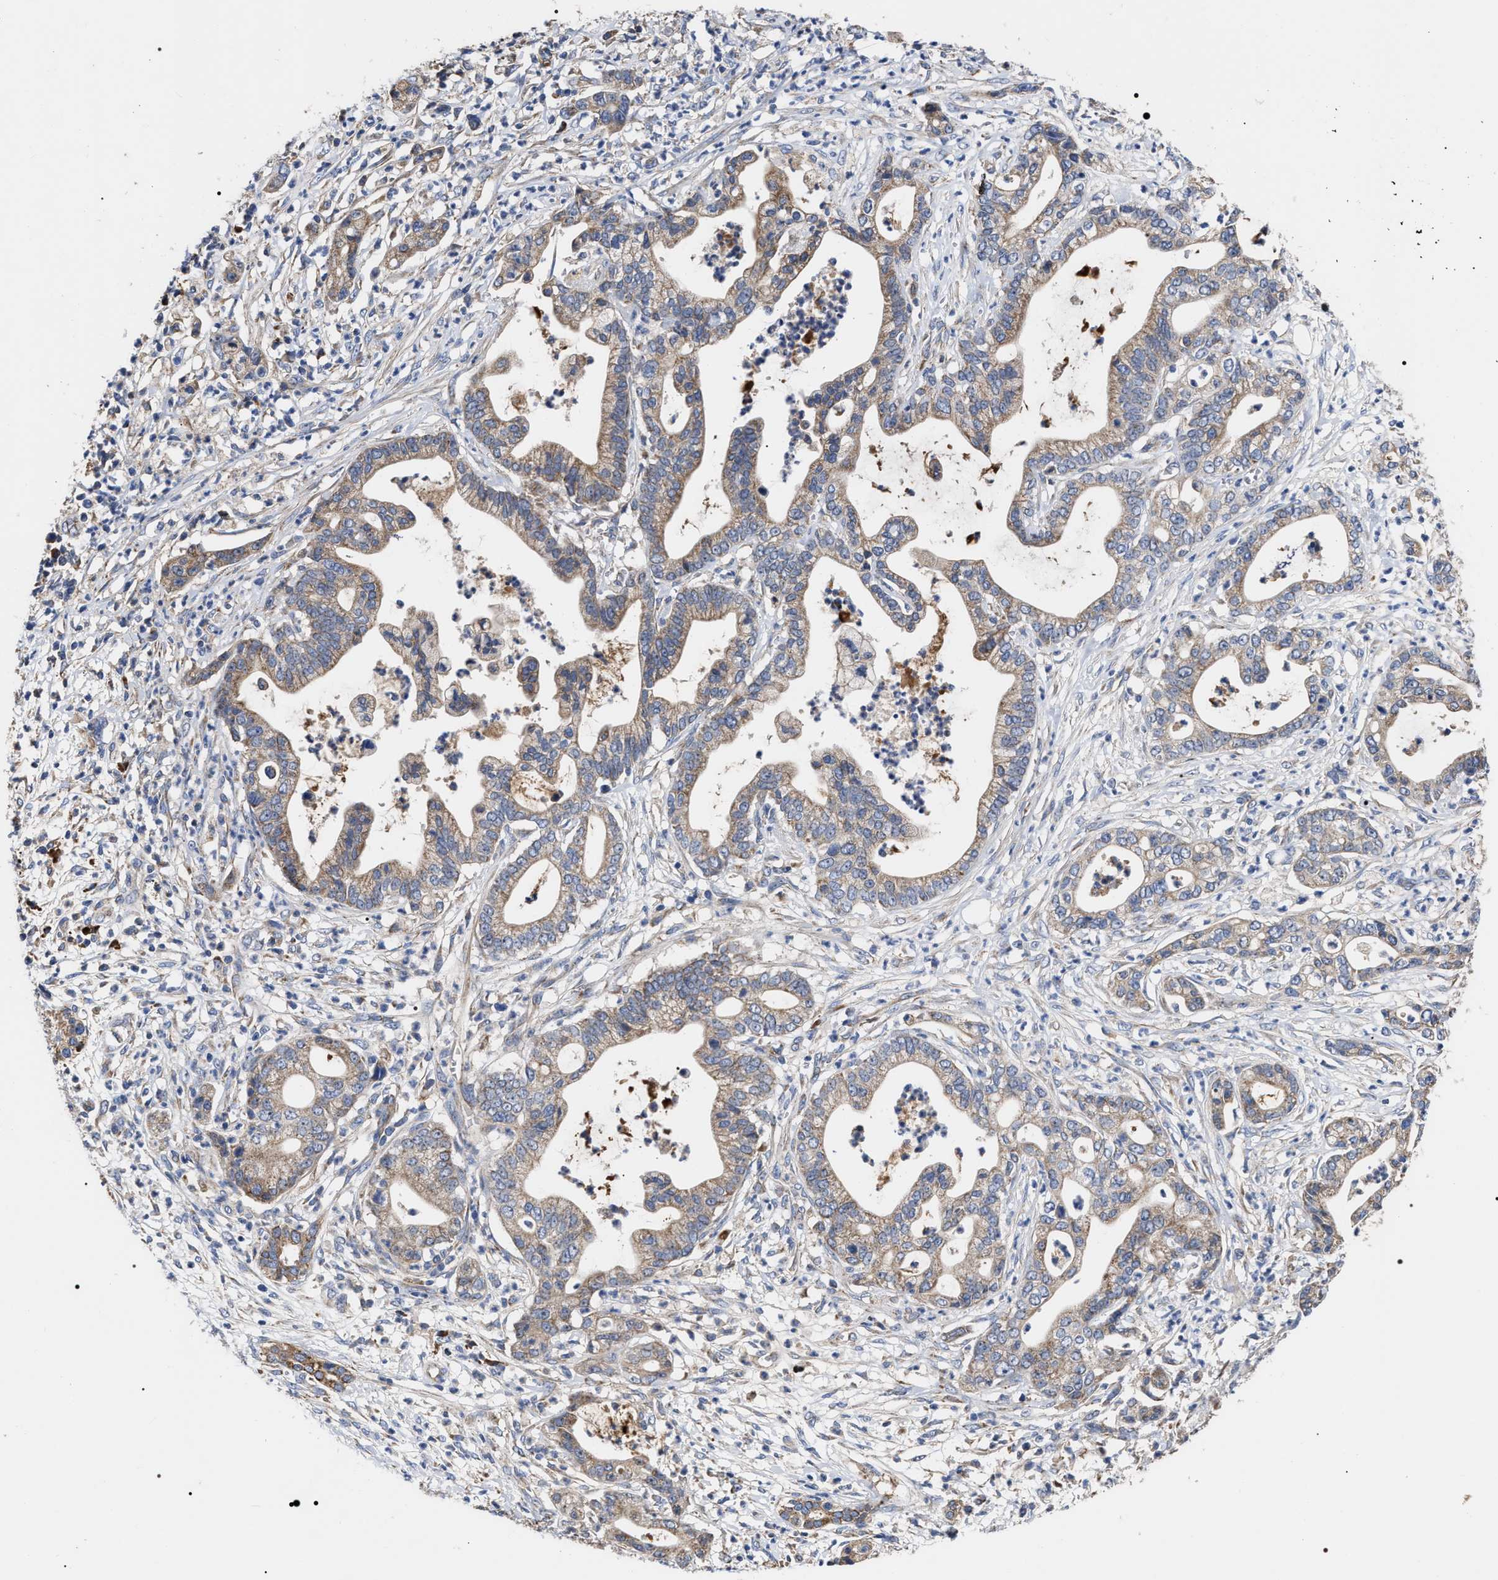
{"staining": {"intensity": "moderate", "quantity": ">75%", "location": "cytoplasmic/membranous"}, "tissue": "pancreatic cancer", "cell_type": "Tumor cells", "image_type": "cancer", "snomed": [{"axis": "morphology", "description": "Adenocarcinoma, NOS"}, {"axis": "topography", "description": "Pancreas"}], "caption": "The histopathology image exhibits immunohistochemical staining of adenocarcinoma (pancreatic). There is moderate cytoplasmic/membranous positivity is seen in about >75% of tumor cells.", "gene": "MACC1", "patient": {"sex": "male", "age": 69}}